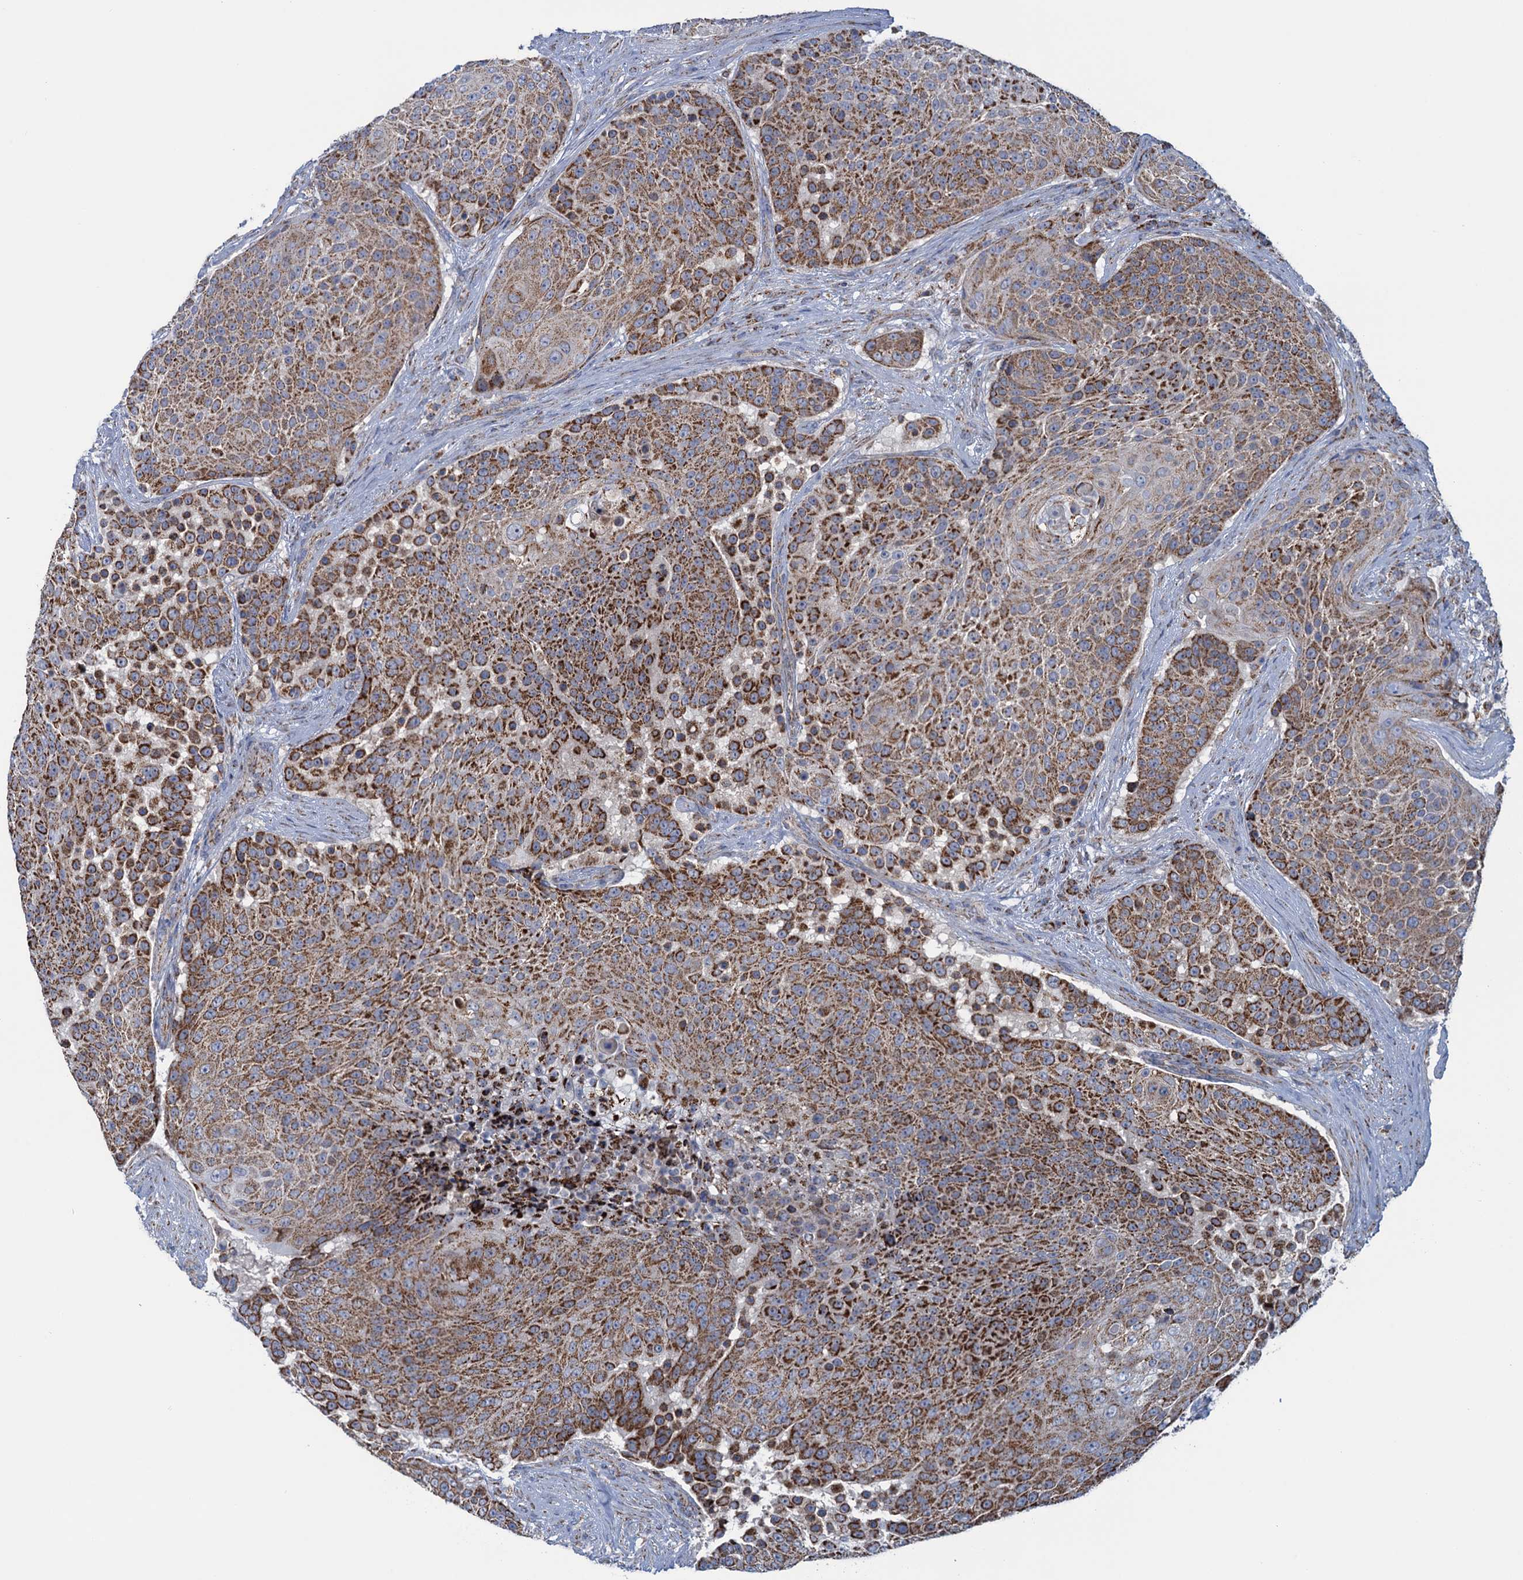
{"staining": {"intensity": "strong", "quantity": ">75%", "location": "cytoplasmic/membranous"}, "tissue": "urothelial cancer", "cell_type": "Tumor cells", "image_type": "cancer", "snomed": [{"axis": "morphology", "description": "Urothelial carcinoma, High grade"}, {"axis": "topography", "description": "Urinary bladder"}], "caption": "A high amount of strong cytoplasmic/membranous staining is appreciated in approximately >75% of tumor cells in urothelial cancer tissue.", "gene": "GTPBP3", "patient": {"sex": "female", "age": 63}}